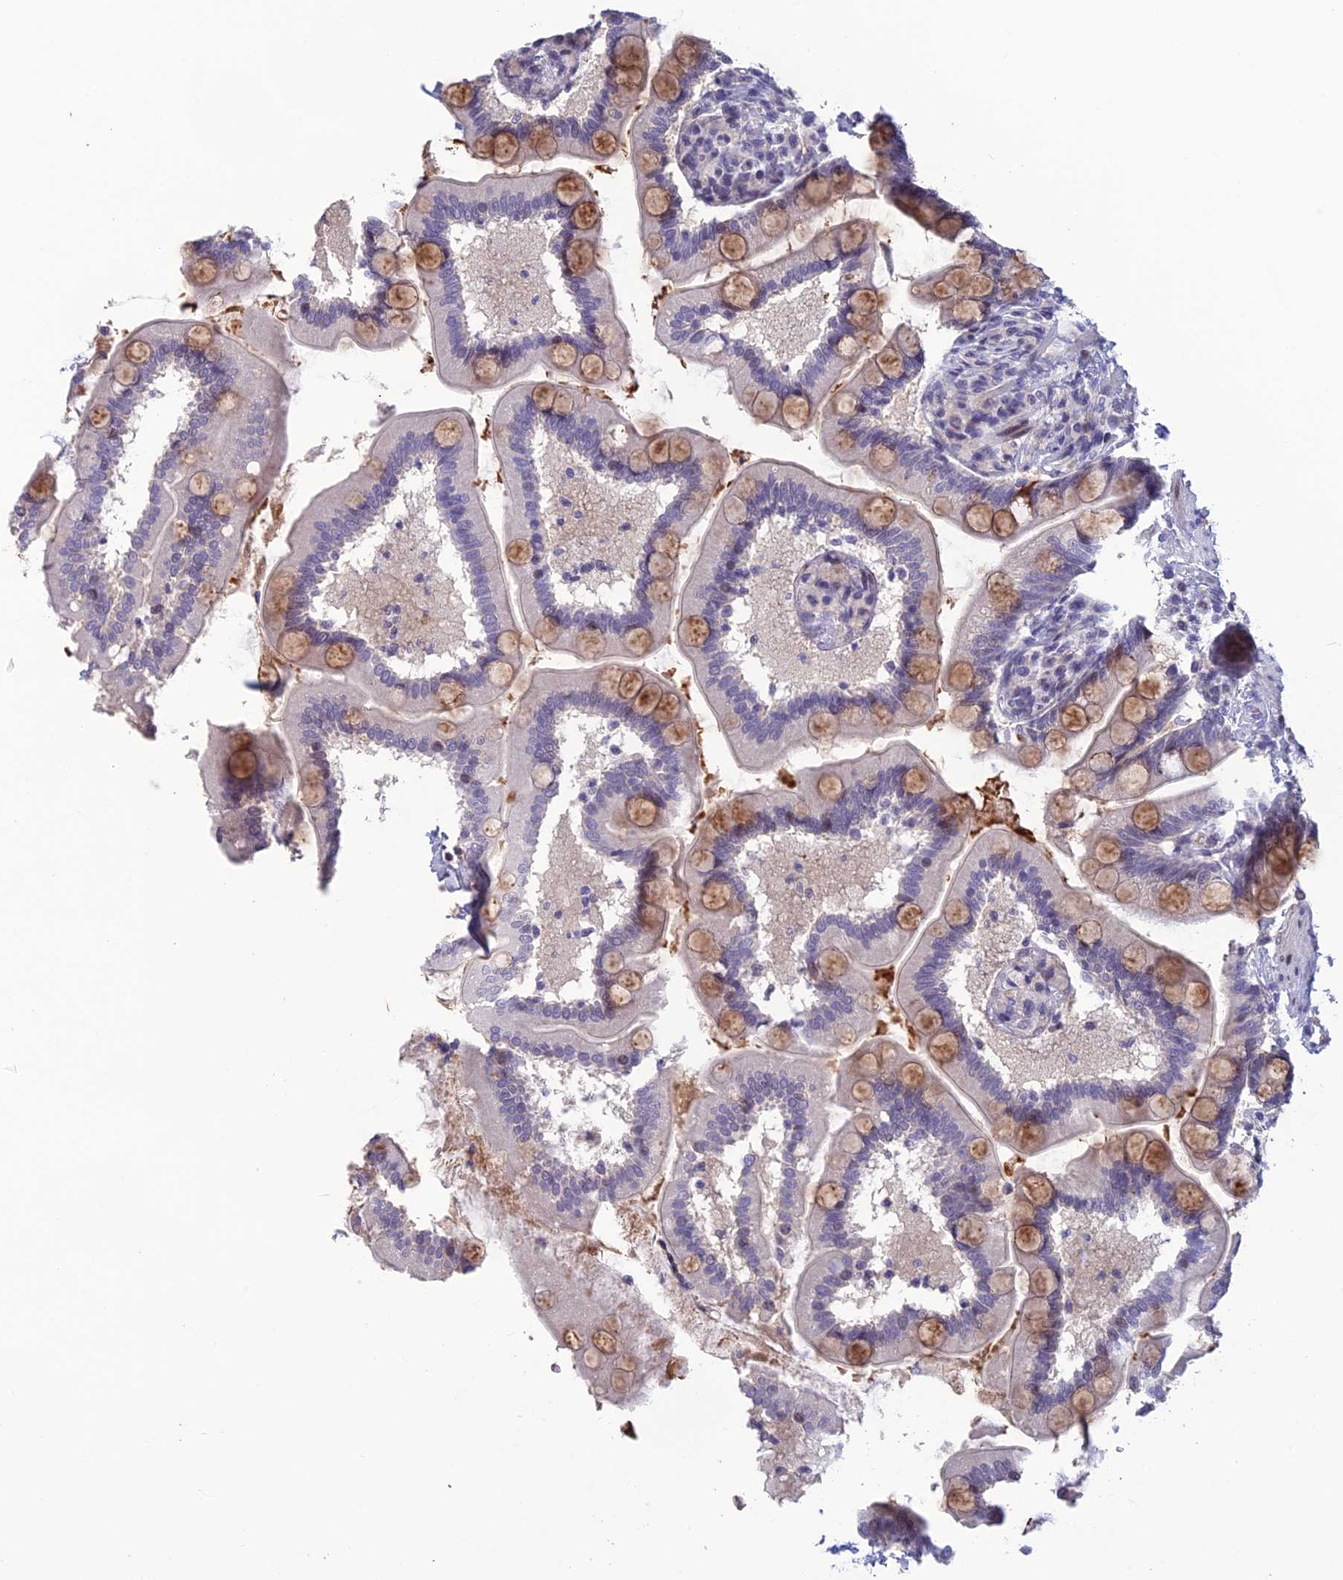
{"staining": {"intensity": "moderate", "quantity": "<25%", "location": "cytoplasmic/membranous"}, "tissue": "small intestine", "cell_type": "Glandular cells", "image_type": "normal", "snomed": [{"axis": "morphology", "description": "Normal tissue, NOS"}, {"axis": "topography", "description": "Small intestine"}], "caption": "This photomicrograph displays unremarkable small intestine stained with immunohistochemistry to label a protein in brown. The cytoplasmic/membranous of glandular cells show moderate positivity for the protein. Nuclei are counter-stained blue.", "gene": "TMEM134", "patient": {"sex": "female", "age": 64}}